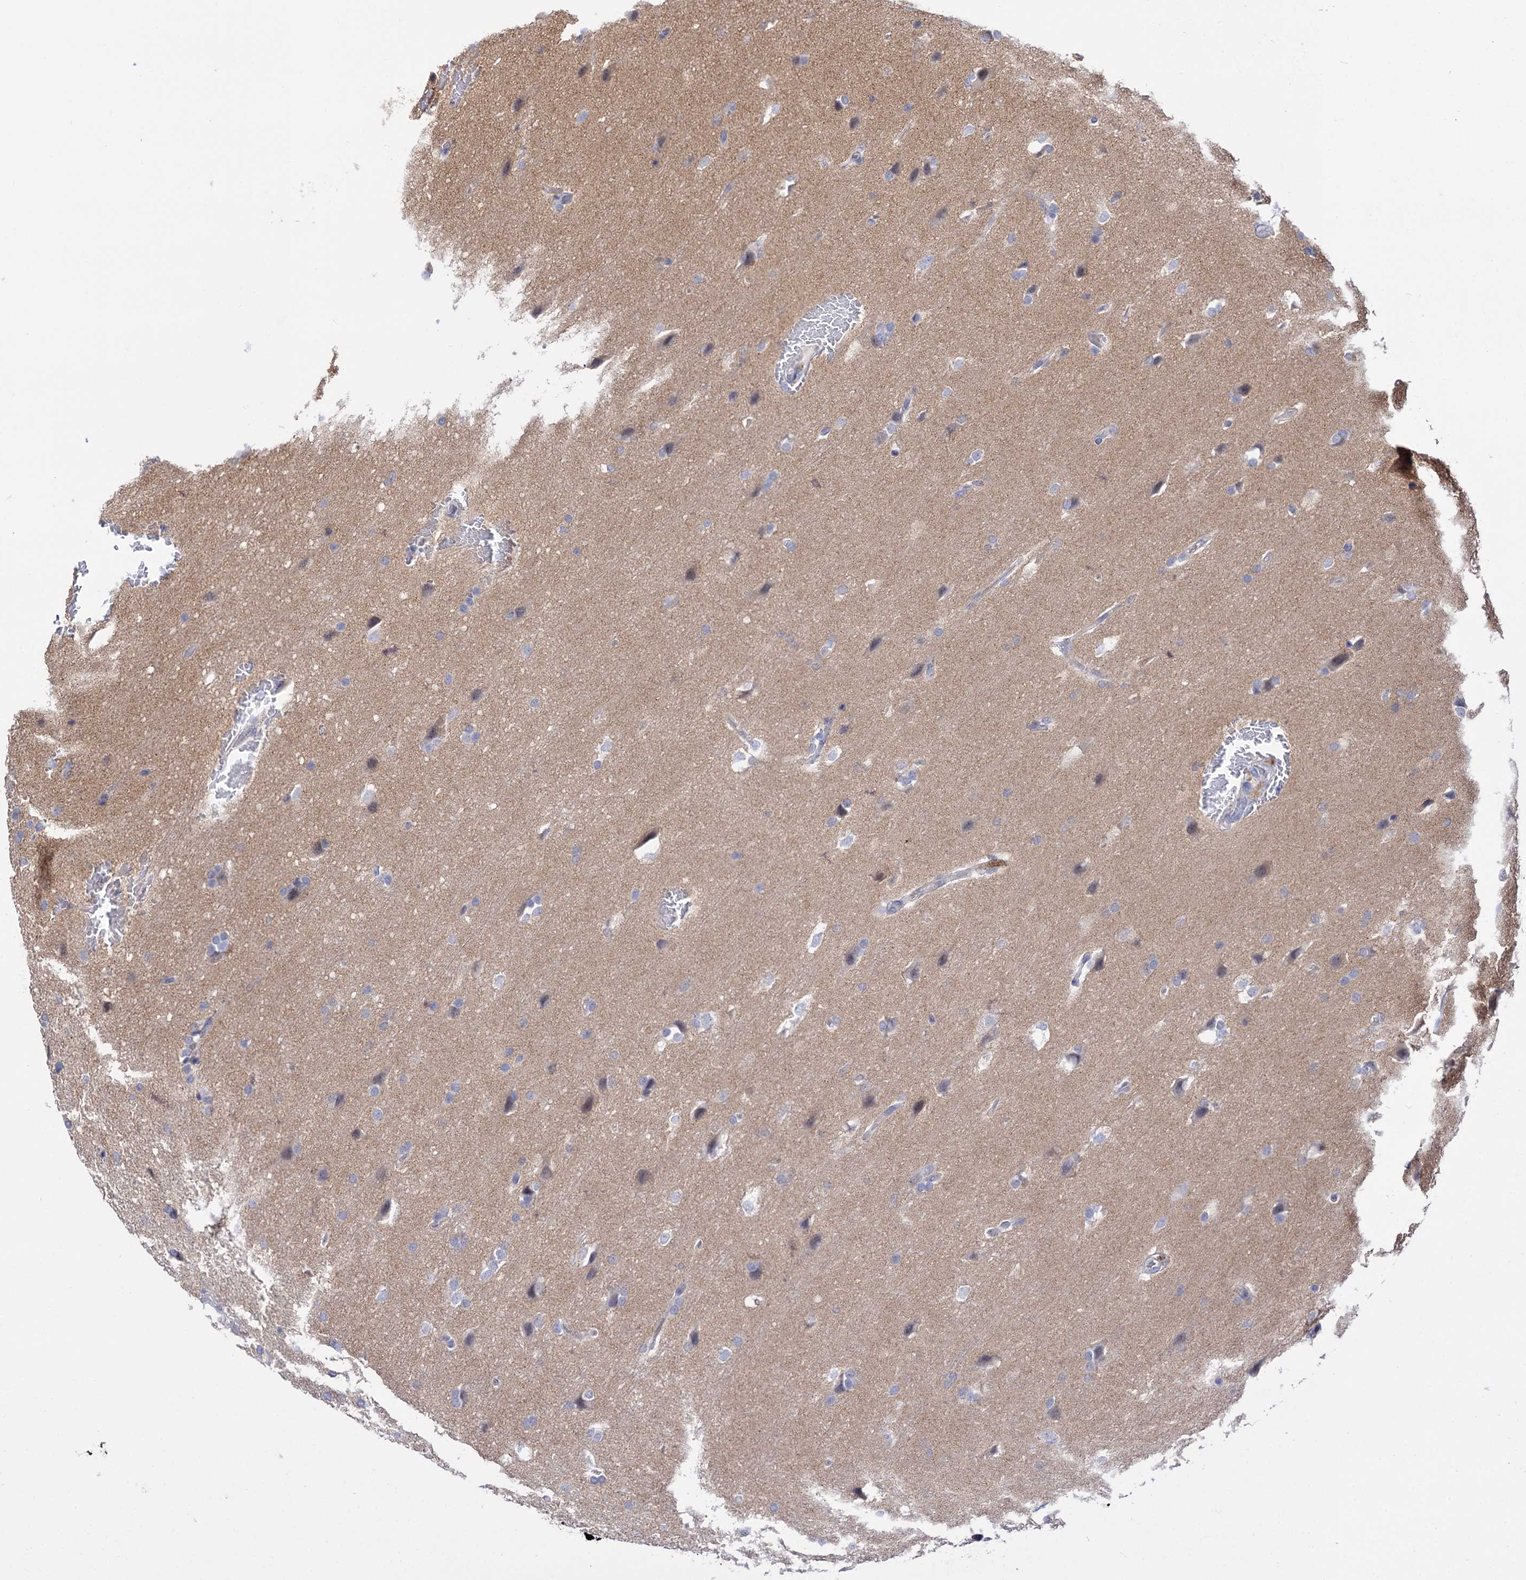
{"staining": {"intensity": "negative", "quantity": "none", "location": "none"}, "tissue": "glioma", "cell_type": "Tumor cells", "image_type": "cancer", "snomed": [{"axis": "morphology", "description": "Glioma, malignant, Low grade"}, {"axis": "topography", "description": "Brain"}], "caption": "Immunohistochemistry (IHC) of human glioma demonstrates no positivity in tumor cells. (DAB IHC with hematoxylin counter stain).", "gene": "NEK10", "patient": {"sex": "female", "age": 37}}